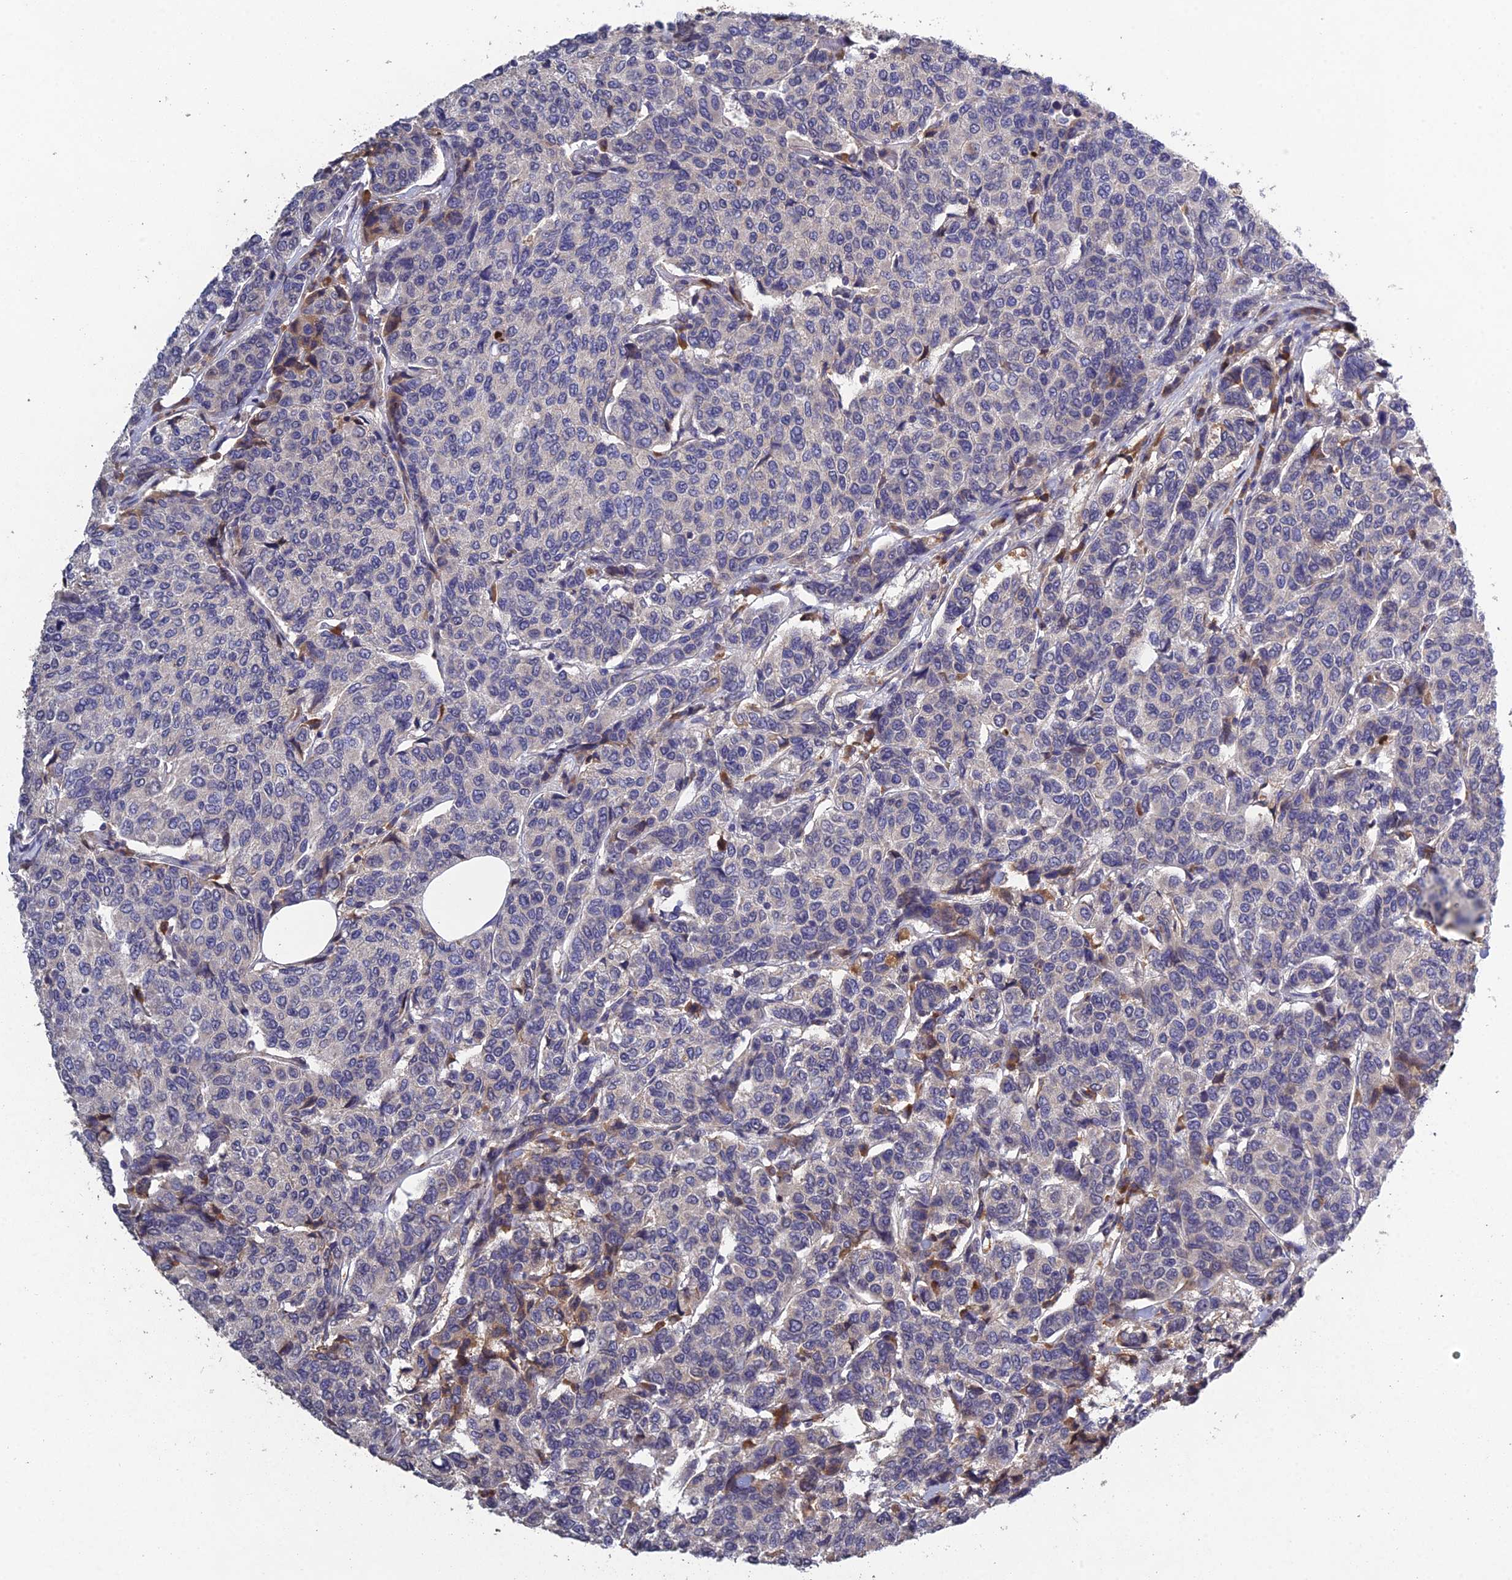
{"staining": {"intensity": "weak", "quantity": "25%-75%", "location": "cytoplasmic/membranous"}, "tissue": "breast cancer", "cell_type": "Tumor cells", "image_type": "cancer", "snomed": [{"axis": "morphology", "description": "Duct carcinoma"}, {"axis": "topography", "description": "Breast"}], "caption": "This micrograph shows immunohistochemistry staining of breast cancer (intraductal carcinoma), with low weak cytoplasmic/membranous expression in about 25%-75% of tumor cells.", "gene": "SLC39A13", "patient": {"sex": "female", "age": 55}}